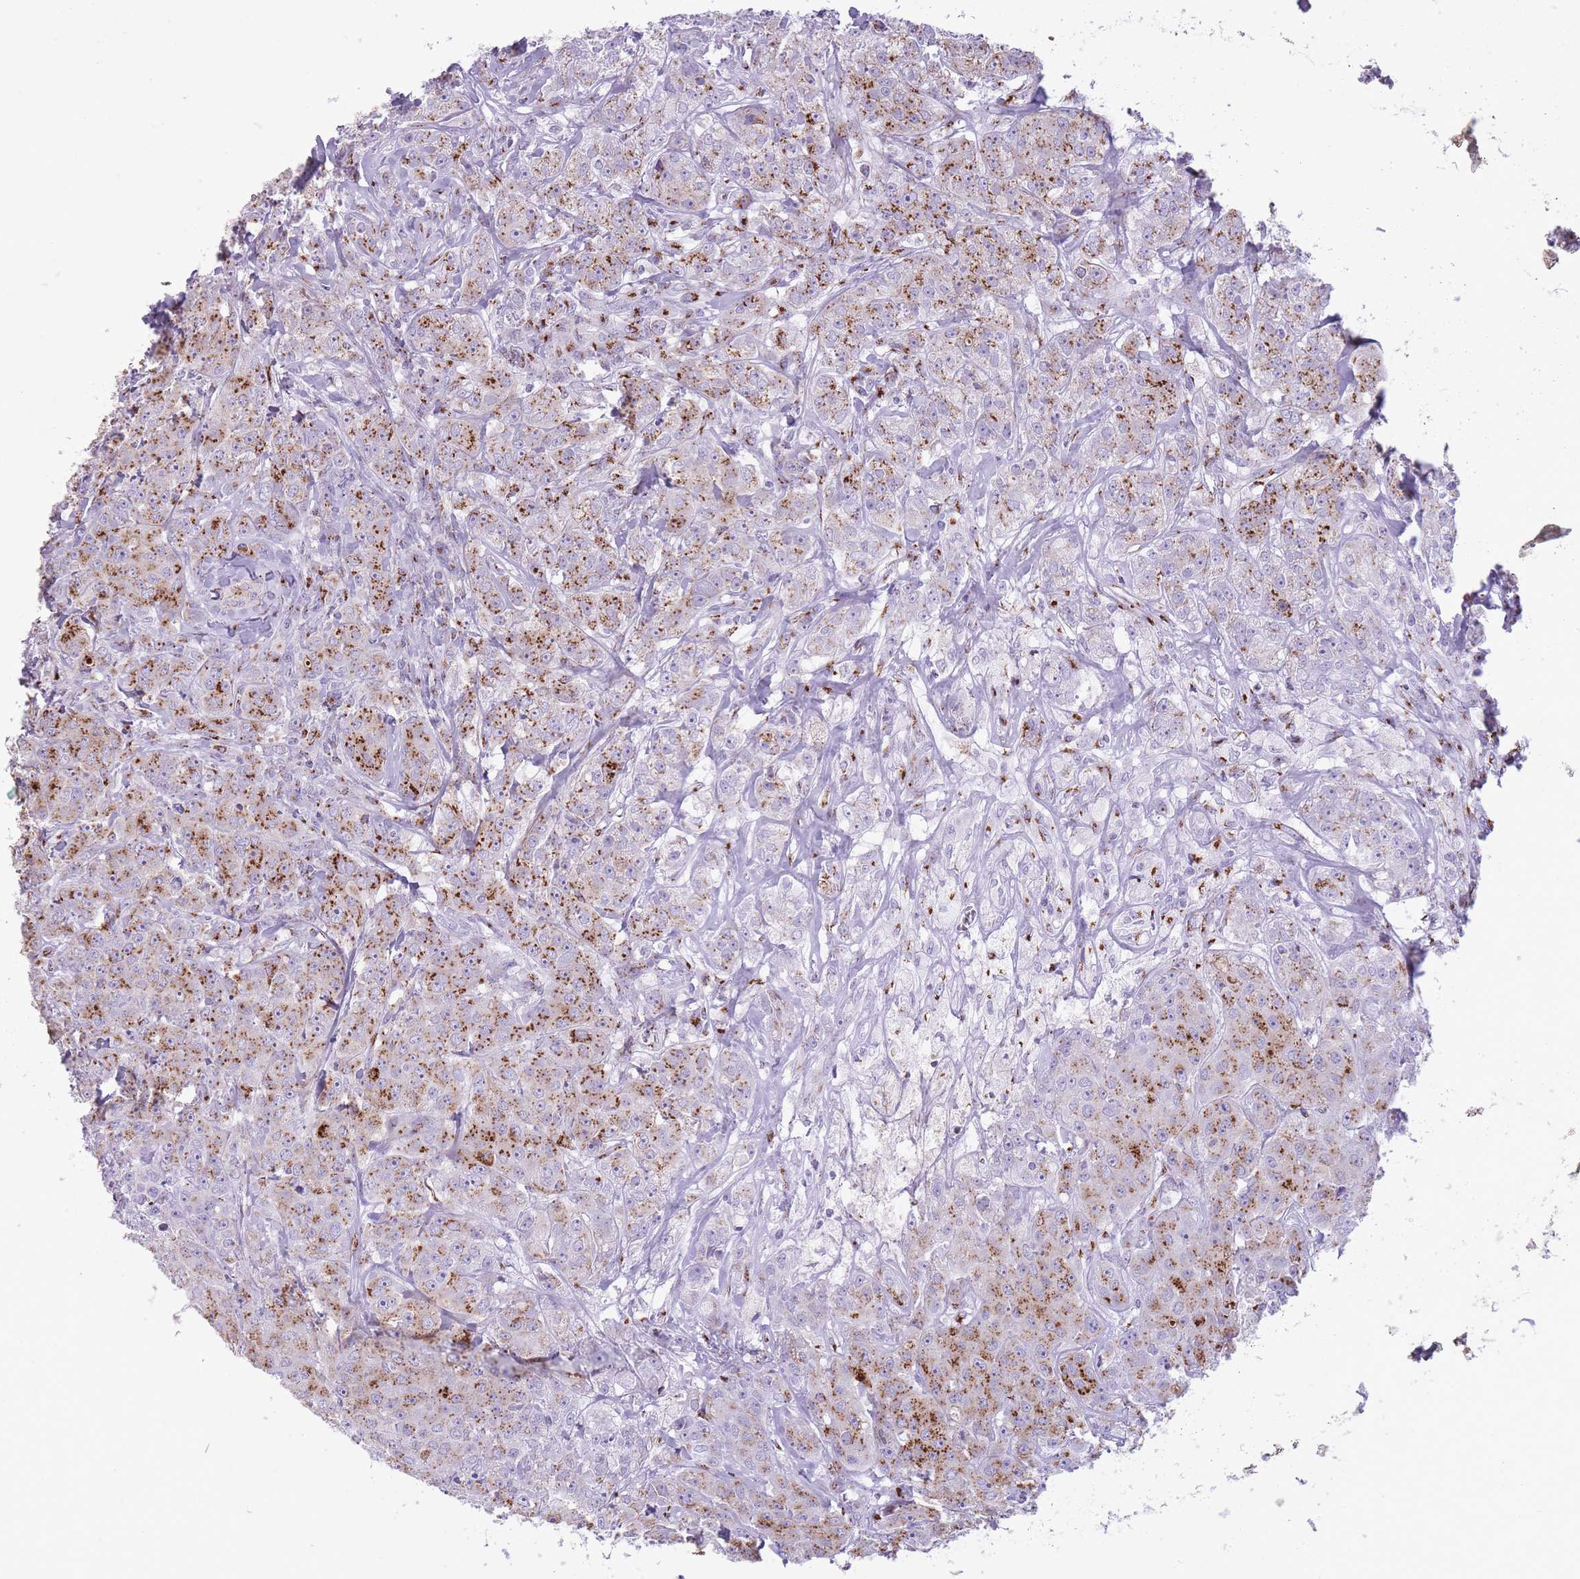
{"staining": {"intensity": "strong", "quantity": ">75%", "location": "cytoplasmic/membranous"}, "tissue": "breast cancer", "cell_type": "Tumor cells", "image_type": "cancer", "snomed": [{"axis": "morphology", "description": "Duct carcinoma"}, {"axis": "topography", "description": "Breast"}], "caption": "Tumor cells display high levels of strong cytoplasmic/membranous positivity in approximately >75% of cells in invasive ductal carcinoma (breast). (Stains: DAB (3,3'-diaminobenzidine) in brown, nuclei in blue, Microscopy: brightfield microscopy at high magnification).", "gene": "B4GALT2", "patient": {"sex": "female", "age": 43}}